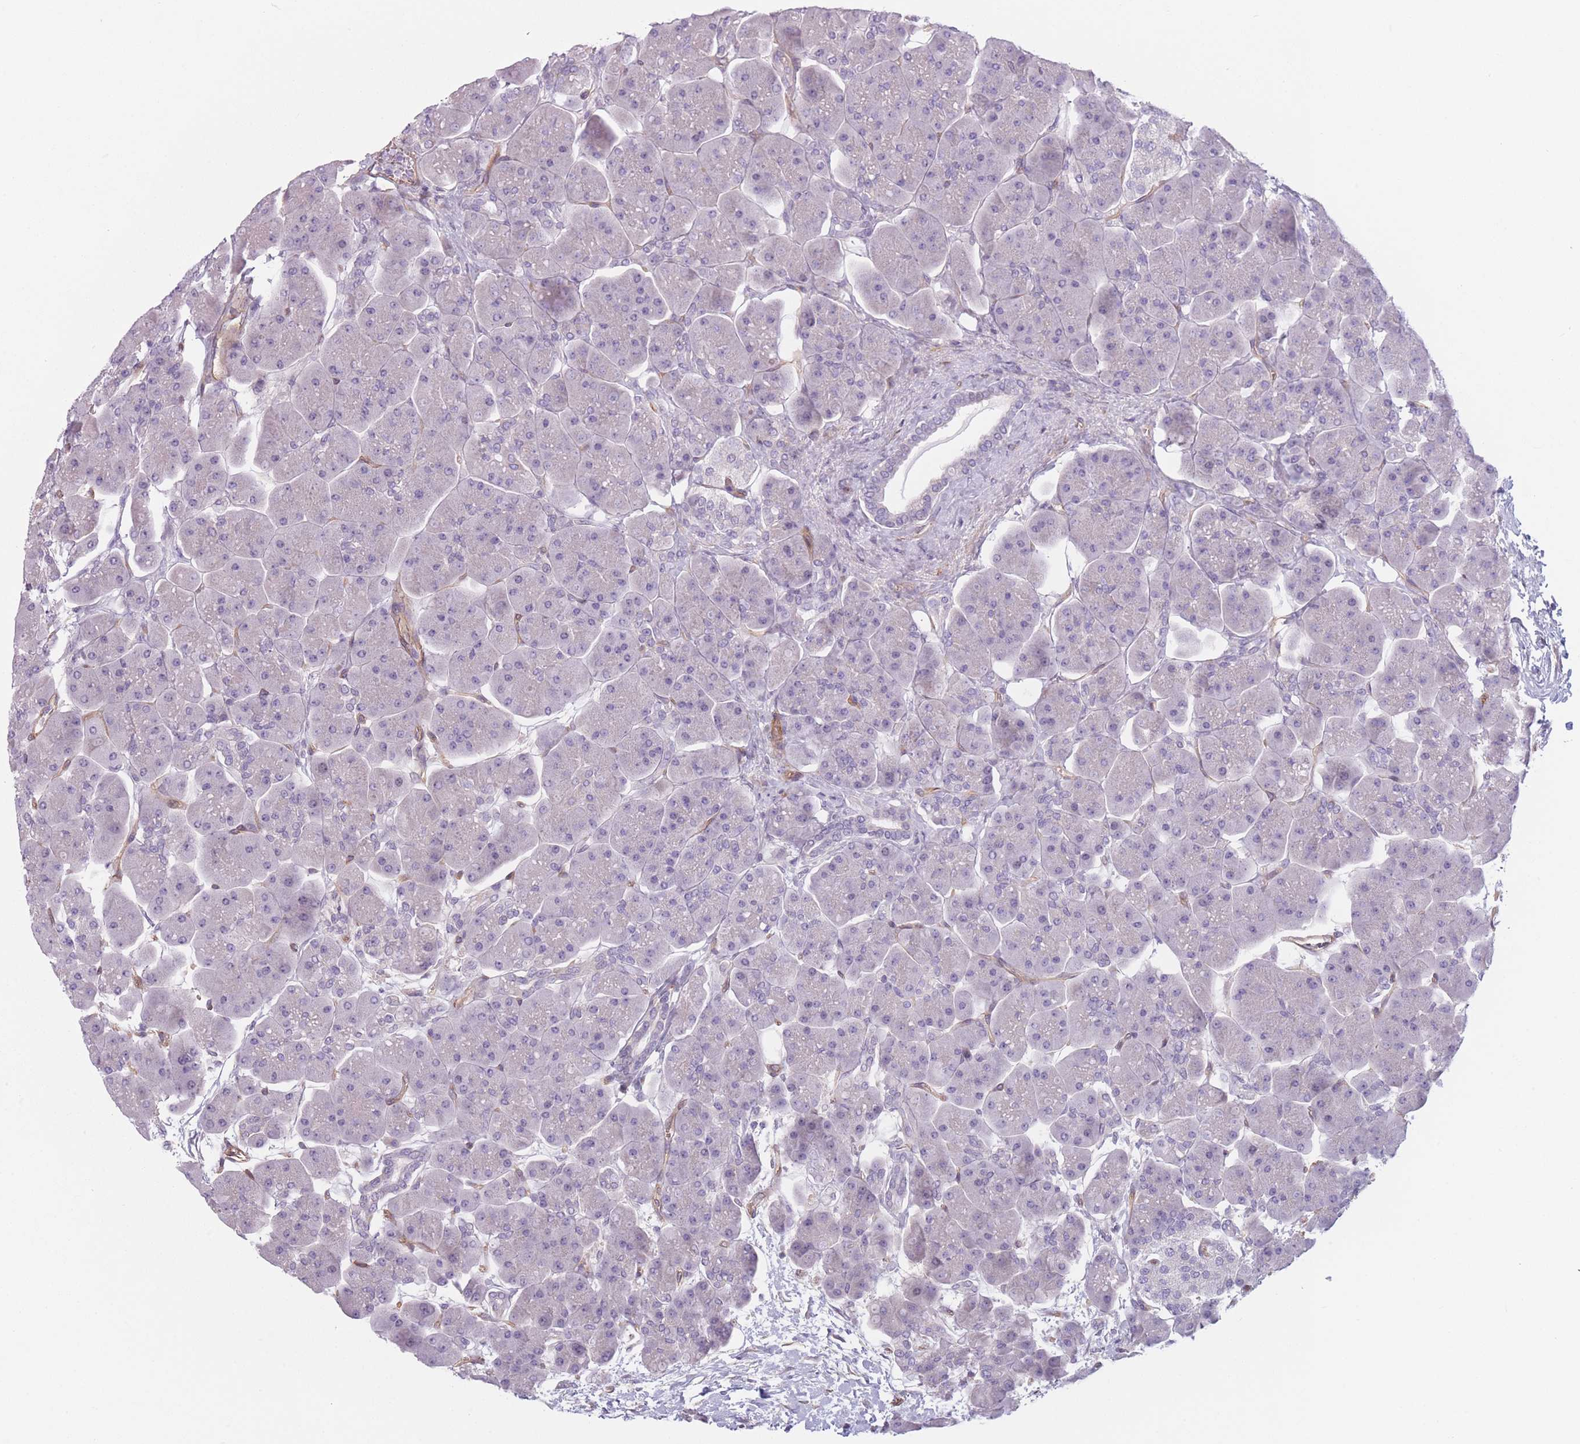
{"staining": {"intensity": "negative", "quantity": "none", "location": "none"}, "tissue": "pancreas", "cell_type": "Exocrine glandular cells", "image_type": "normal", "snomed": [{"axis": "morphology", "description": "Normal tissue, NOS"}, {"axis": "topography", "description": "Pancreas"}], "caption": "This is an IHC micrograph of normal pancreas. There is no expression in exocrine glandular cells.", "gene": "SLC7A6", "patient": {"sex": "male", "age": 66}}